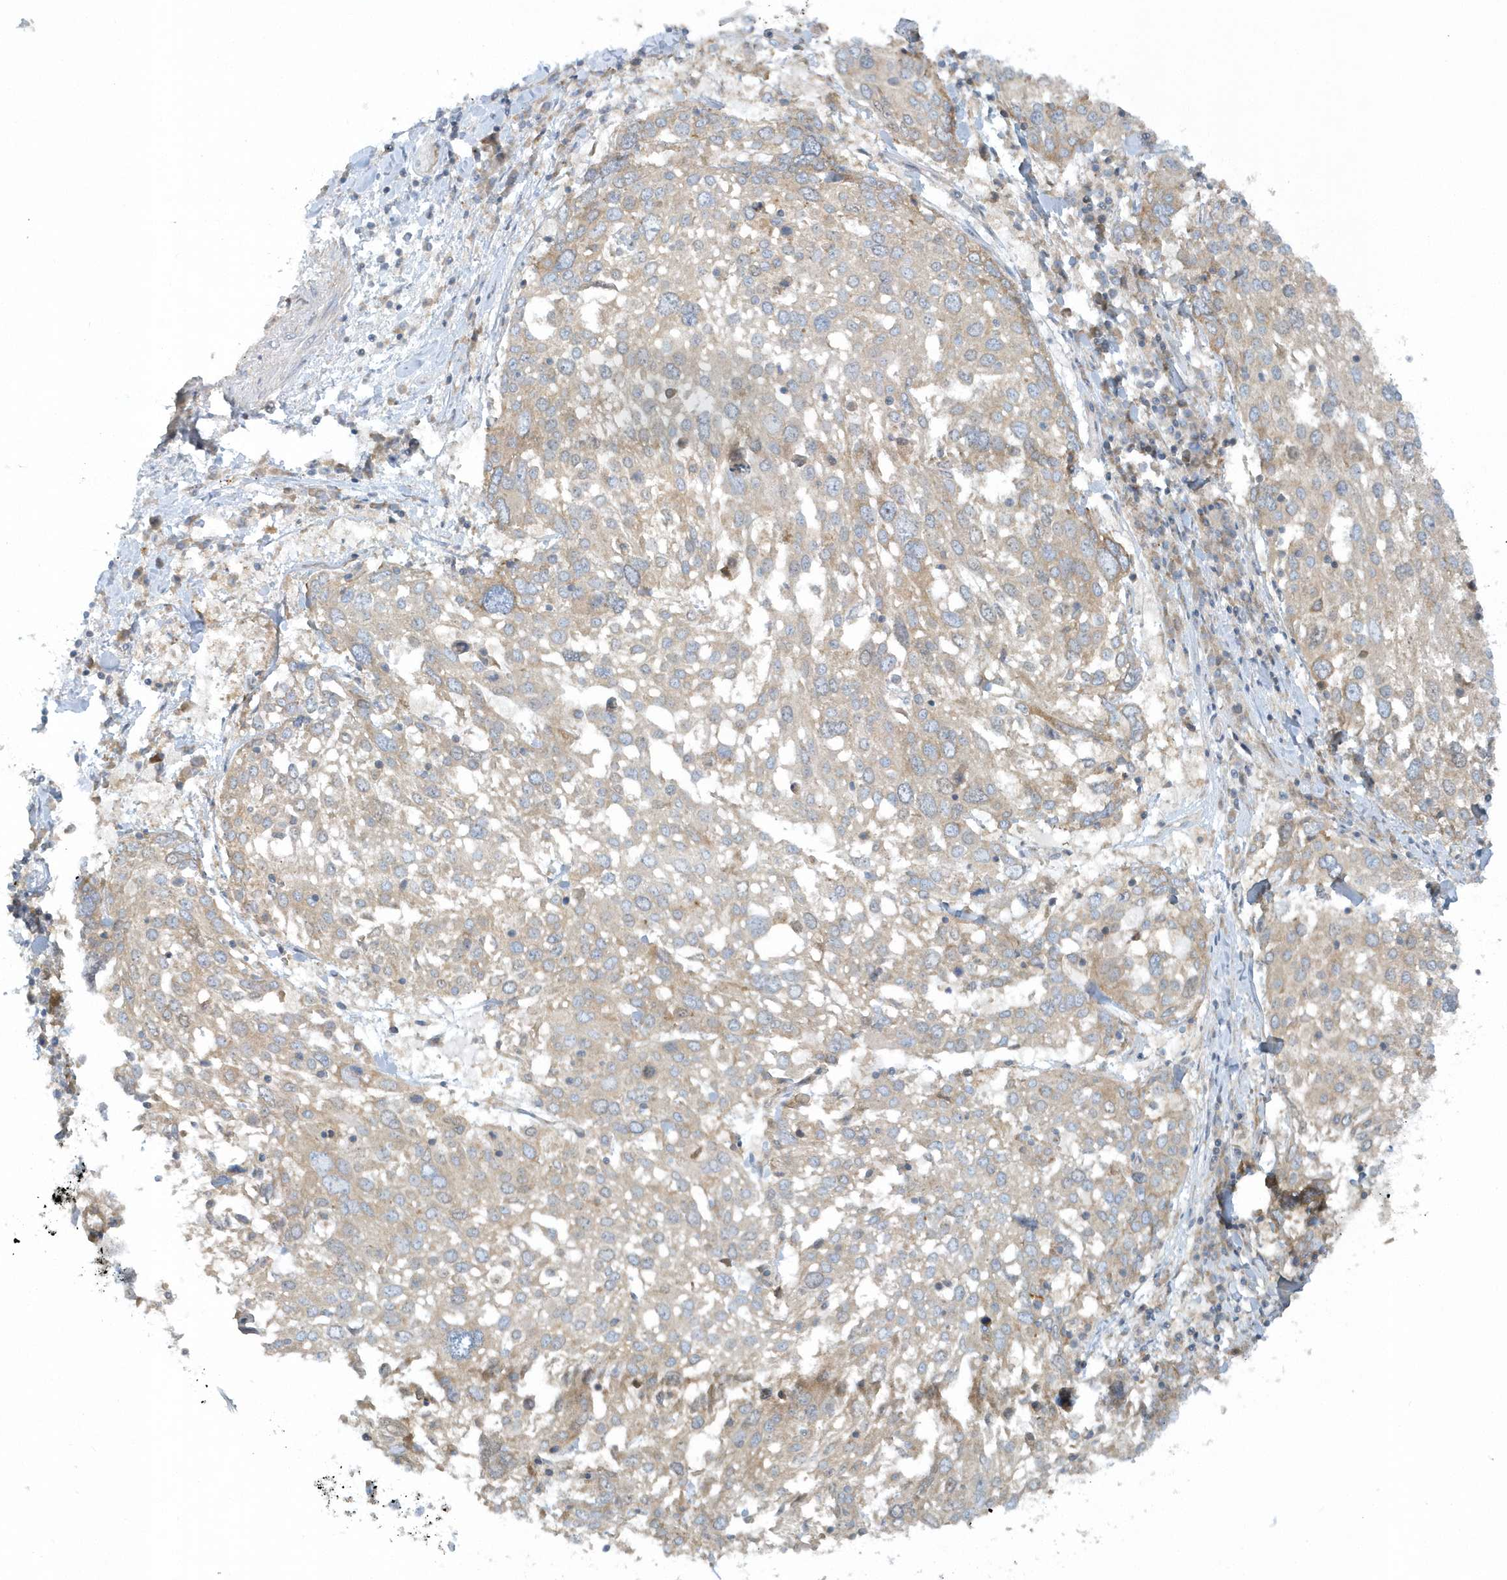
{"staining": {"intensity": "weak", "quantity": "<25%", "location": "cytoplasmic/membranous"}, "tissue": "lung cancer", "cell_type": "Tumor cells", "image_type": "cancer", "snomed": [{"axis": "morphology", "description": "Squamous cell carcinoma, NOS"}, {"axis": "topography", "description": "Lung"}], "caption": "Tumor cells are negative for protein expression in human lung cancer (squamous cell carcinoma).", "gene": "CNOT10", "patient": {"sex": "male", "age": 65}}